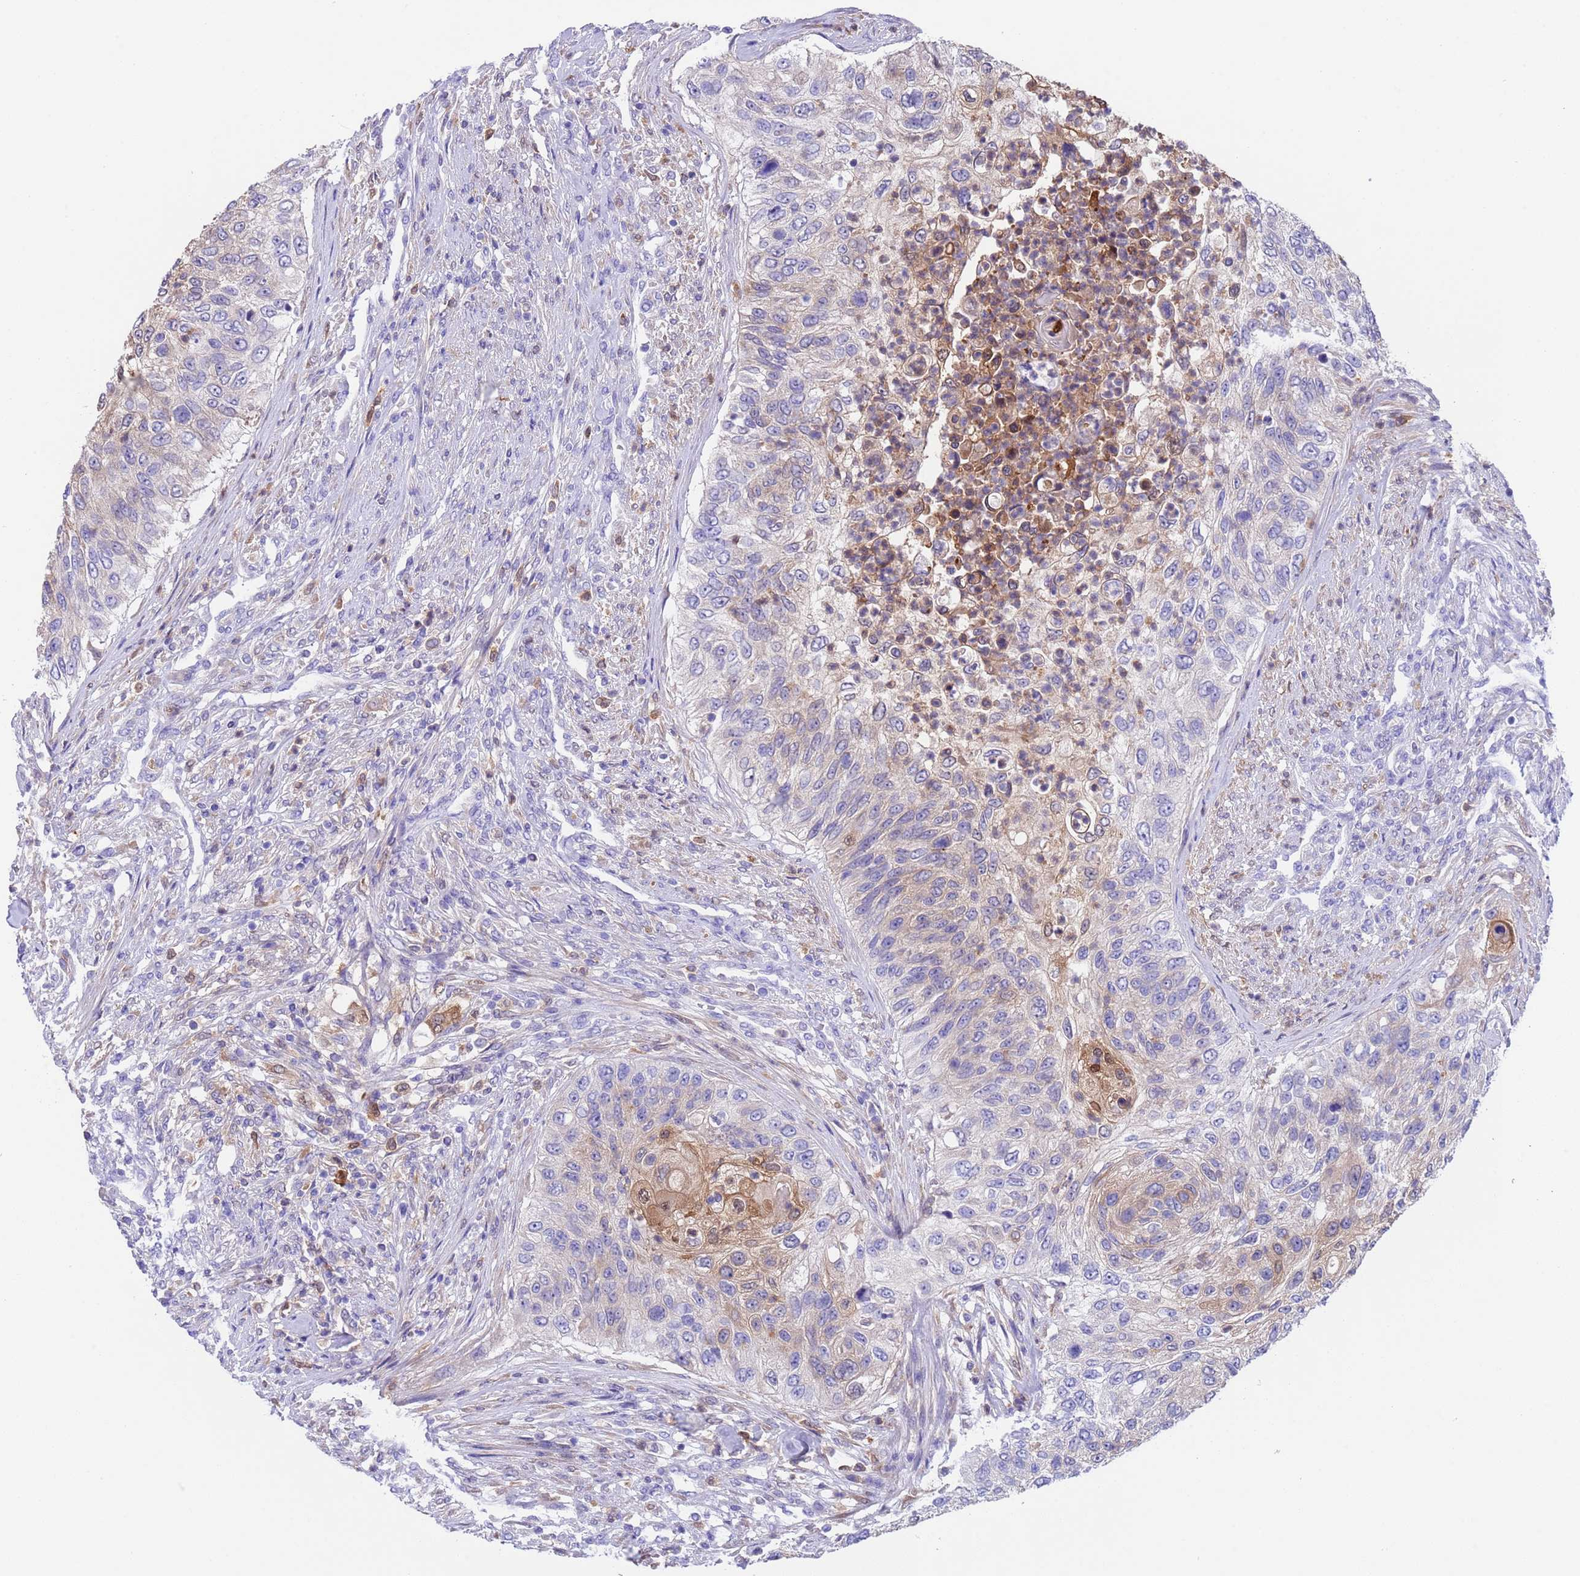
{"staining": {"intensity": "moderate", "quantity": "<25%", "location": "cytoplasmic/membranous,nuclear"}, "tissue": "urothelial cancer", "cell_type": "Tumor cells", "image_type": "cancer", "snomed": [{"axis": "morphology", "description": "Urothelial carcinoma, High grade"}, {"axis": "topography", "description": "Urinary bladder"}], "caption": "Brown immunohistochemical staining in urothelial carcinoma (high-grade) displays moderate cytoplasmic/membranous and nuclear staining in approximately <25% of tumor cells.", "gene": "C6orf47", "patient": {"sex": "female", "age": 60}}